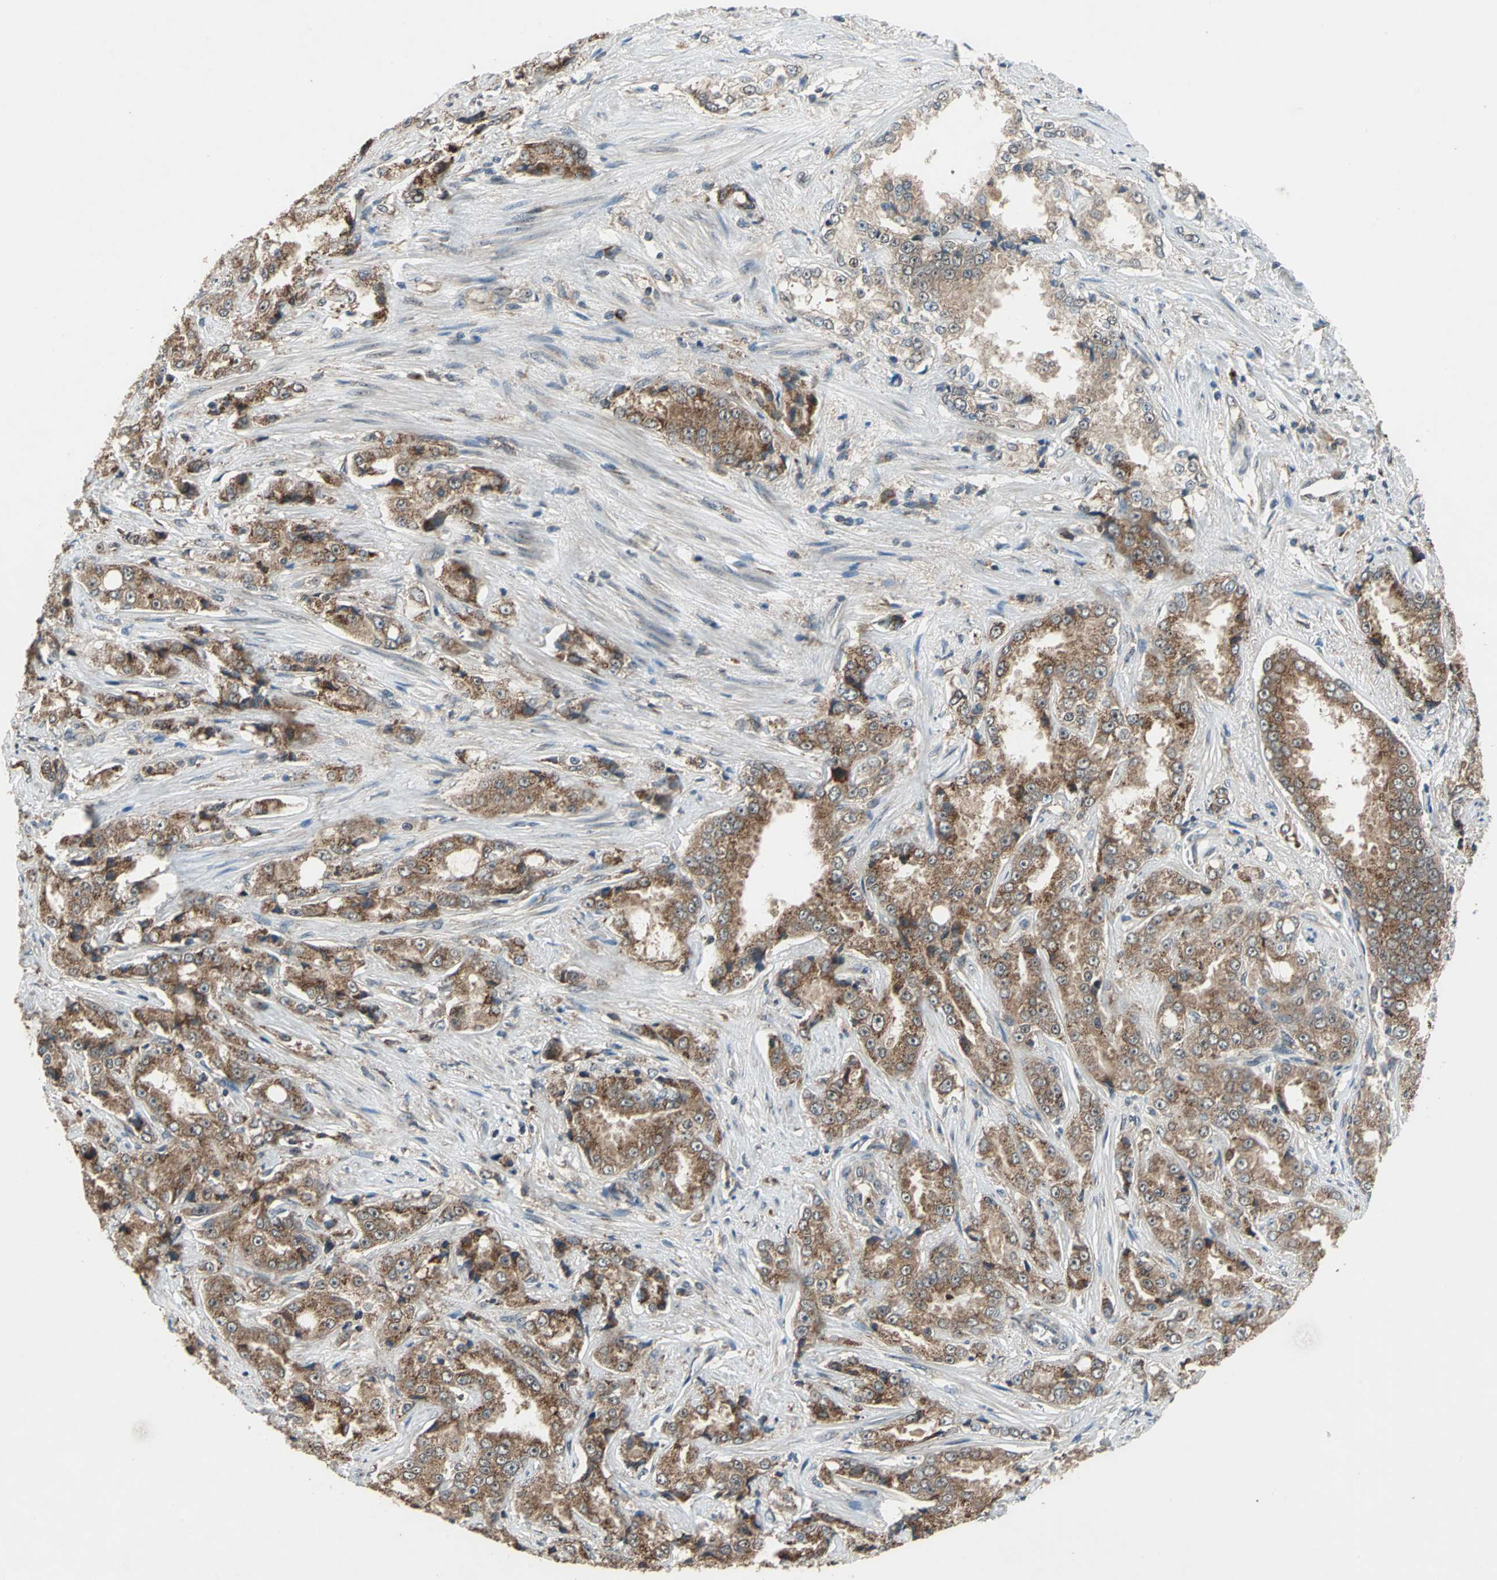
{"staining": {"intensity": "moderate", "quantity": ">75%", "location": "cytoplasmic/membranous"}, "tissue": "prostate cancer", "cell_type": "Tumor cells", "image_type": "cancer", "snomed": [{"axis": "morphology", "description": "Adenocarcinoma, High grade"}, {"axis": "topography", "description": "Prostate"}], "caption": "Prostate cancer (adenocarcinoma (high-grade)) stained with a protein marker exhibits moderate staining in tumor cells.", "gene": "NFKBIE", "patient": {"sex": "male", "age": 73}}